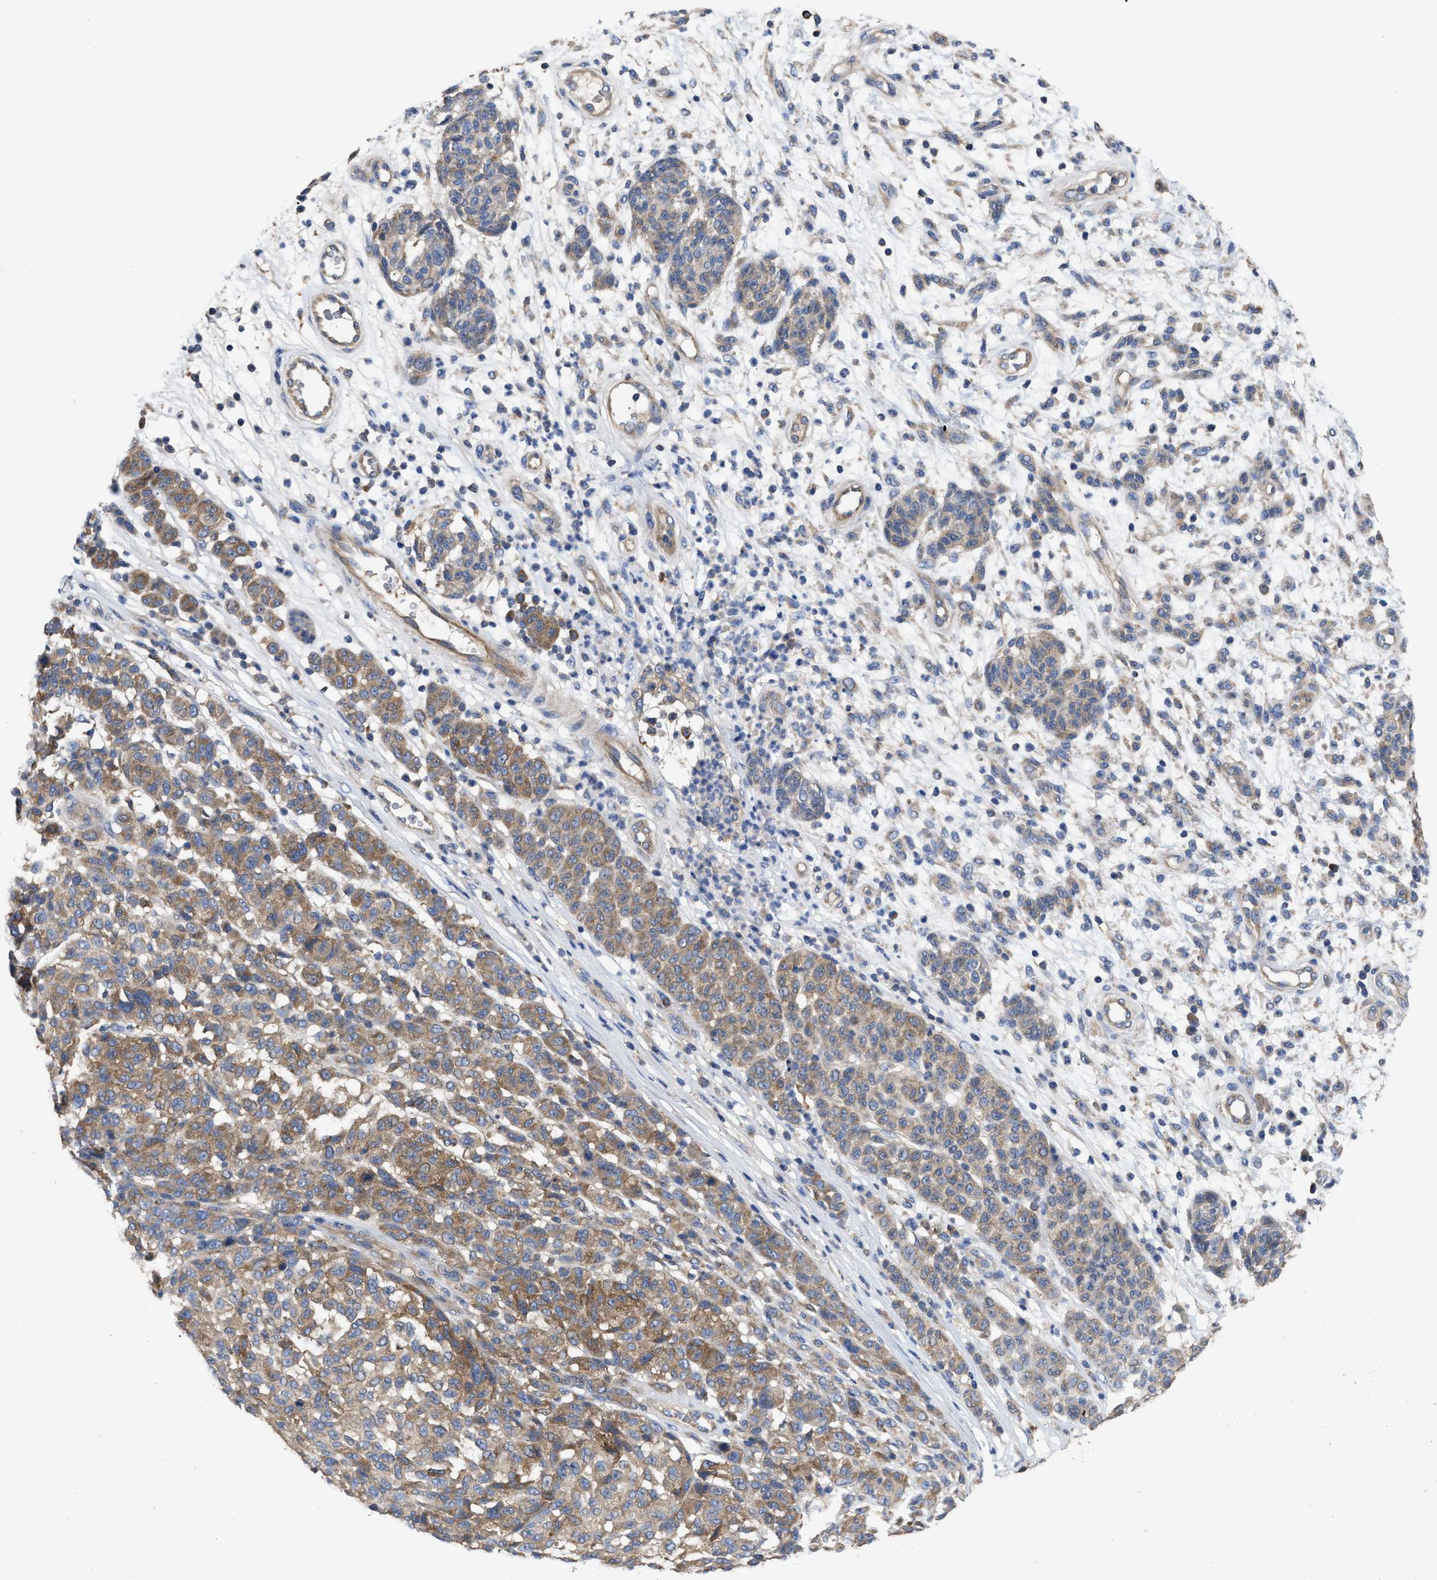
{"staining": {"intensity": "moderate", "quantity": ">75%", "location": "cytoplasmic/membranous"}, "tissue": "melanoma", "cell_type": "Tumor cells", "image_type": "cancer", "snomed": [{"axis": "morphology", "description": "Malignant melanoma, NOS"}, {"axis": "topography", "description": "Skin"}], "caption": "This is a photomicrograph of IHC staining of melanoma, which shows moderate staining in the cytoplasmic/membranous of tumor cells.", "gene": "RAP1GDS1", "patient": {"sex": "male", "age": 59}}